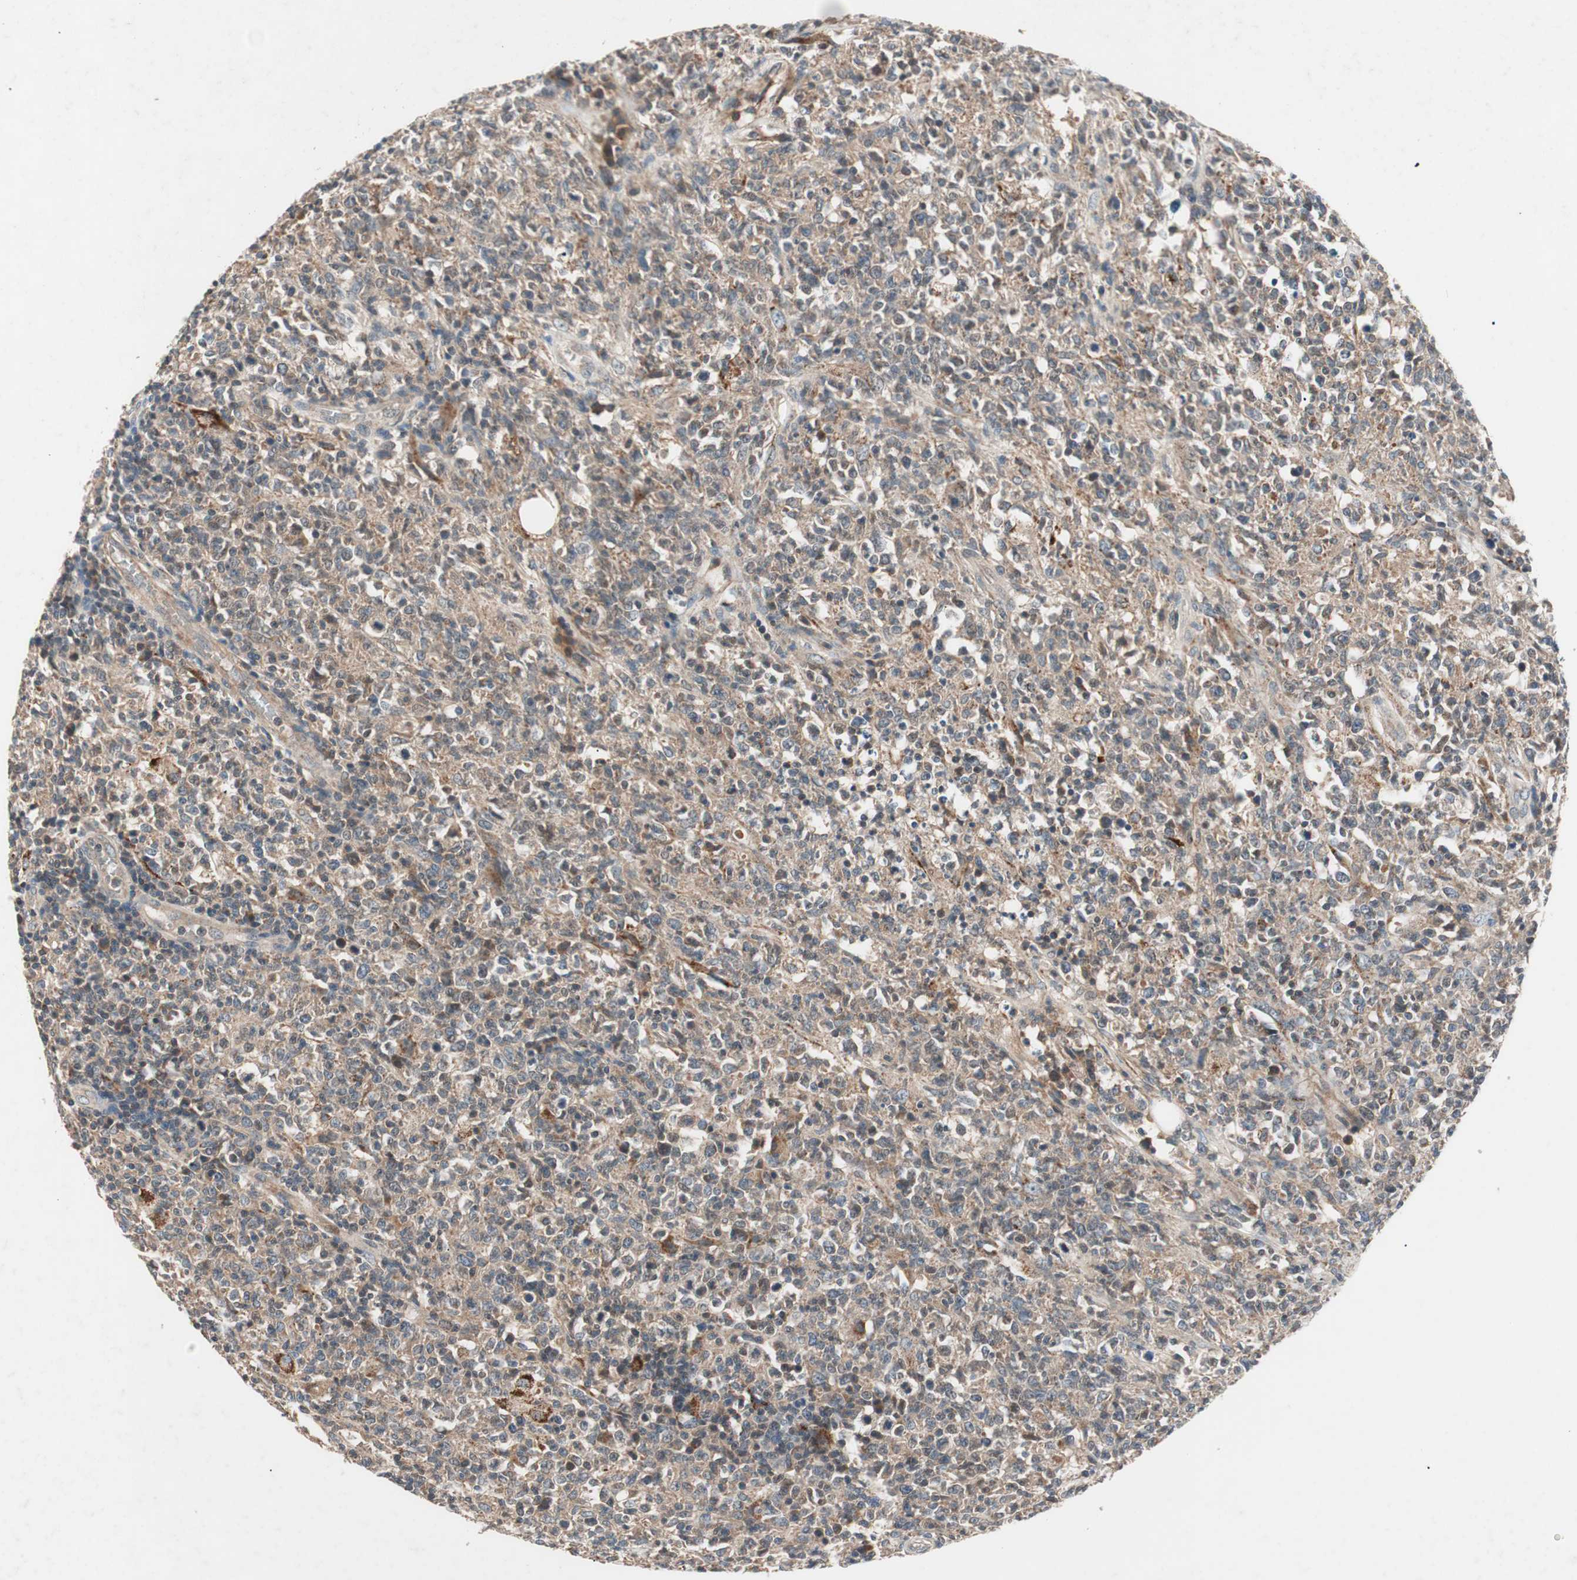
{"staining": {"intensity": "weak", "quantity": ">75%", "location": "cytoplasmic/membranous"}, "tissue": "lymphoma", "cell_type": "Tumor cells", "image_type": "cancer", "snomed": [{"axis": "morphology", "description": "Malignant lymphoma, non-Hodgkin's type, High grade"}, {"axis": "topography", "description": "Lymph node"}], "caption": "Weak cytoplasmic/membranous expression is identified in approximately >75% of tumor cells in malignant lymphoma, non-Hodgkin's type (high-grade).", "gene": "HPN", "patient": {"sex": "female", "age": 84}}